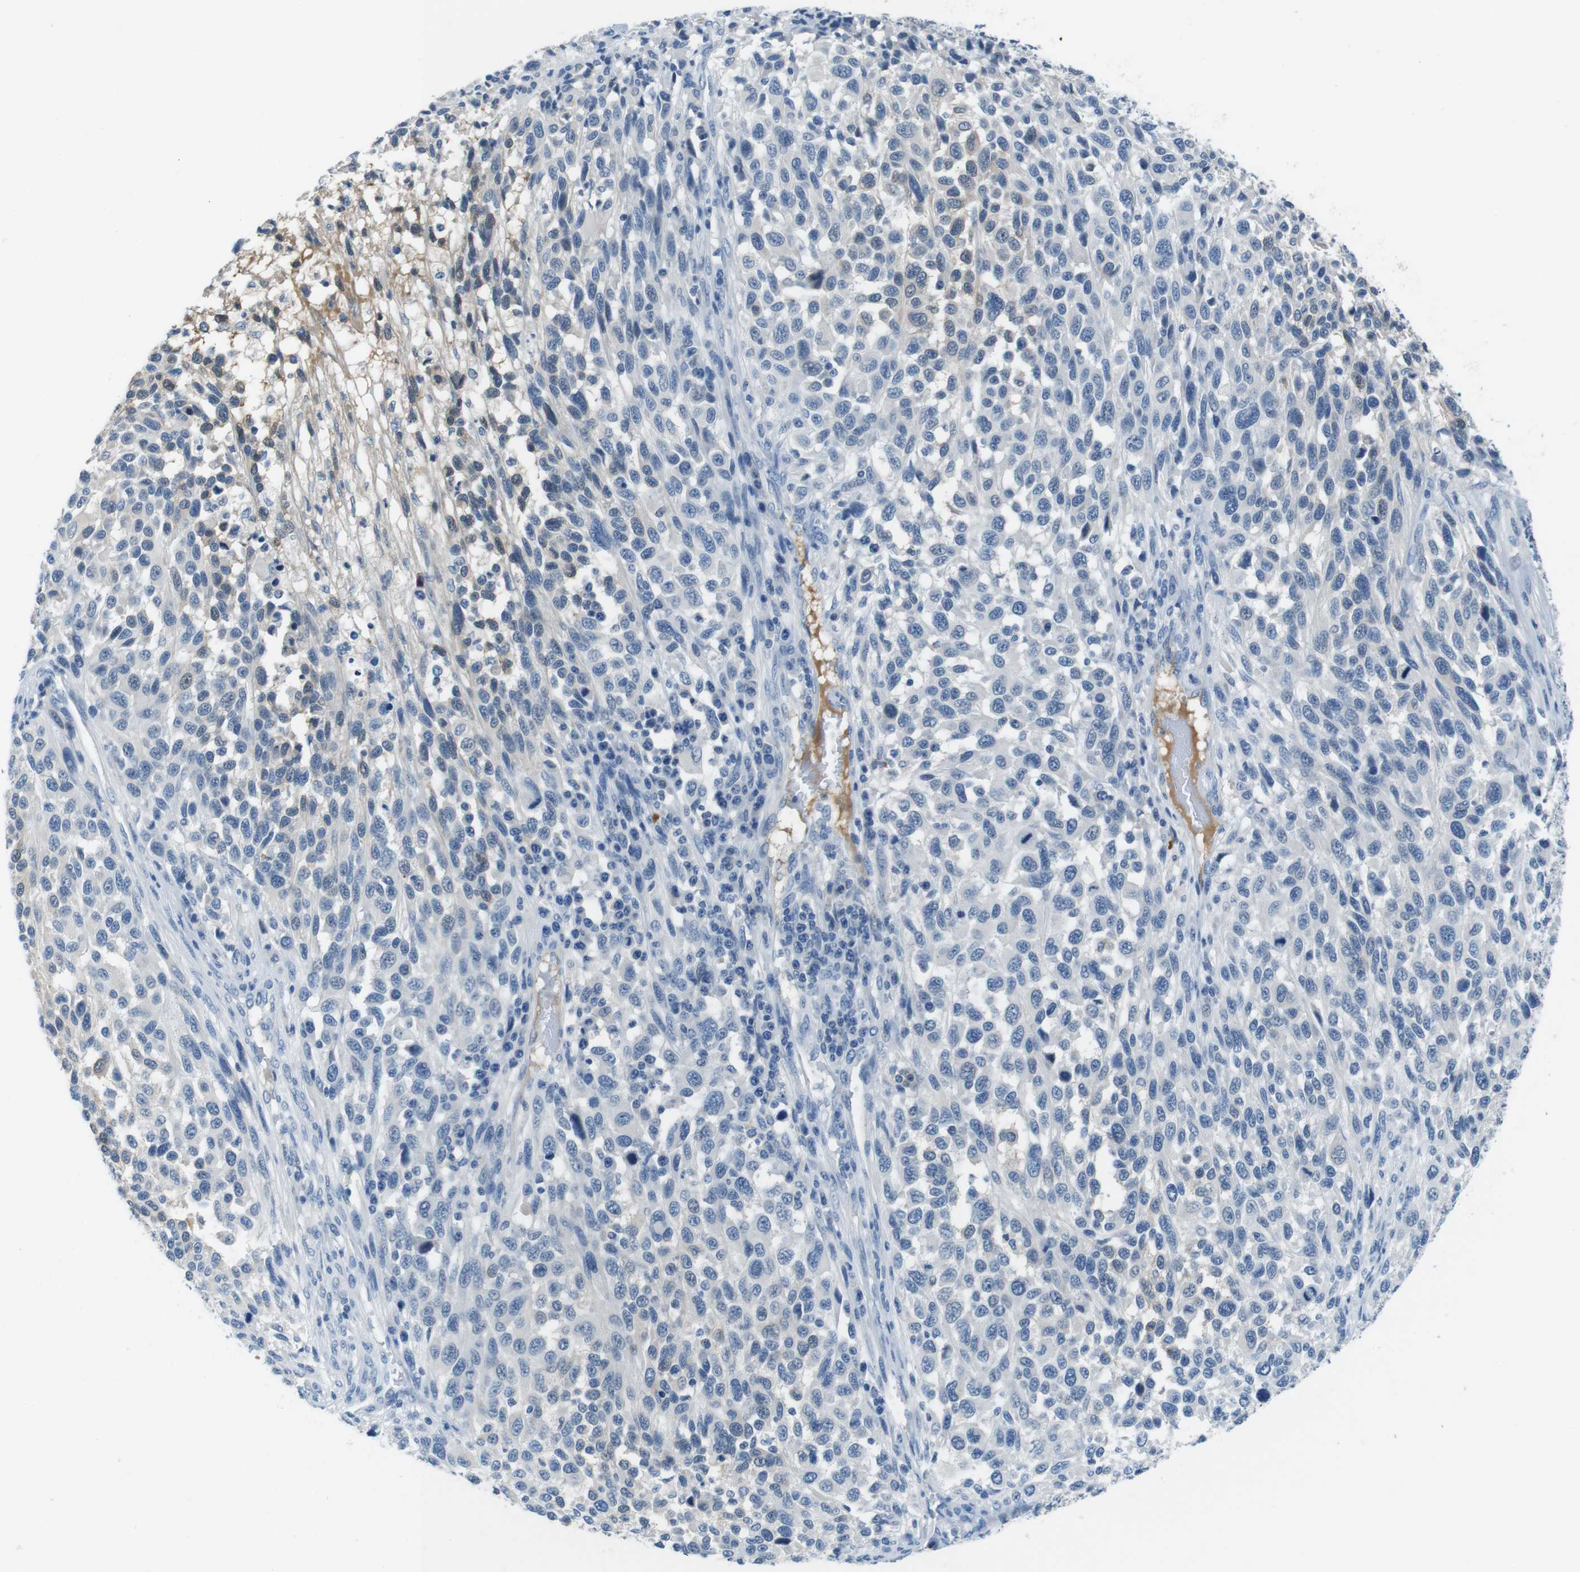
{"staining": {"intensity": "negative", "quantity": "none", "location": "none"}, "tissue": "melanoma", "cell_type": "Tumor cells", "image_type": "cancer", "snomed": [{"axis": "morphology", "description": "Malignant melanoma, Metastatic site"}, {"axis": "topography", "description": "Lymph node"}], "caption": "DAB immunohistochemical staining of human malignant melanoma (metastatic site) displays no significant positivity in tumor cells. (DAB (3,3'-diaminobenzidine) immunohistochemistry with hematoxylin counter stain).", "gene": "SLC35A3", "patient": {"sex": "male", "age": 61}}